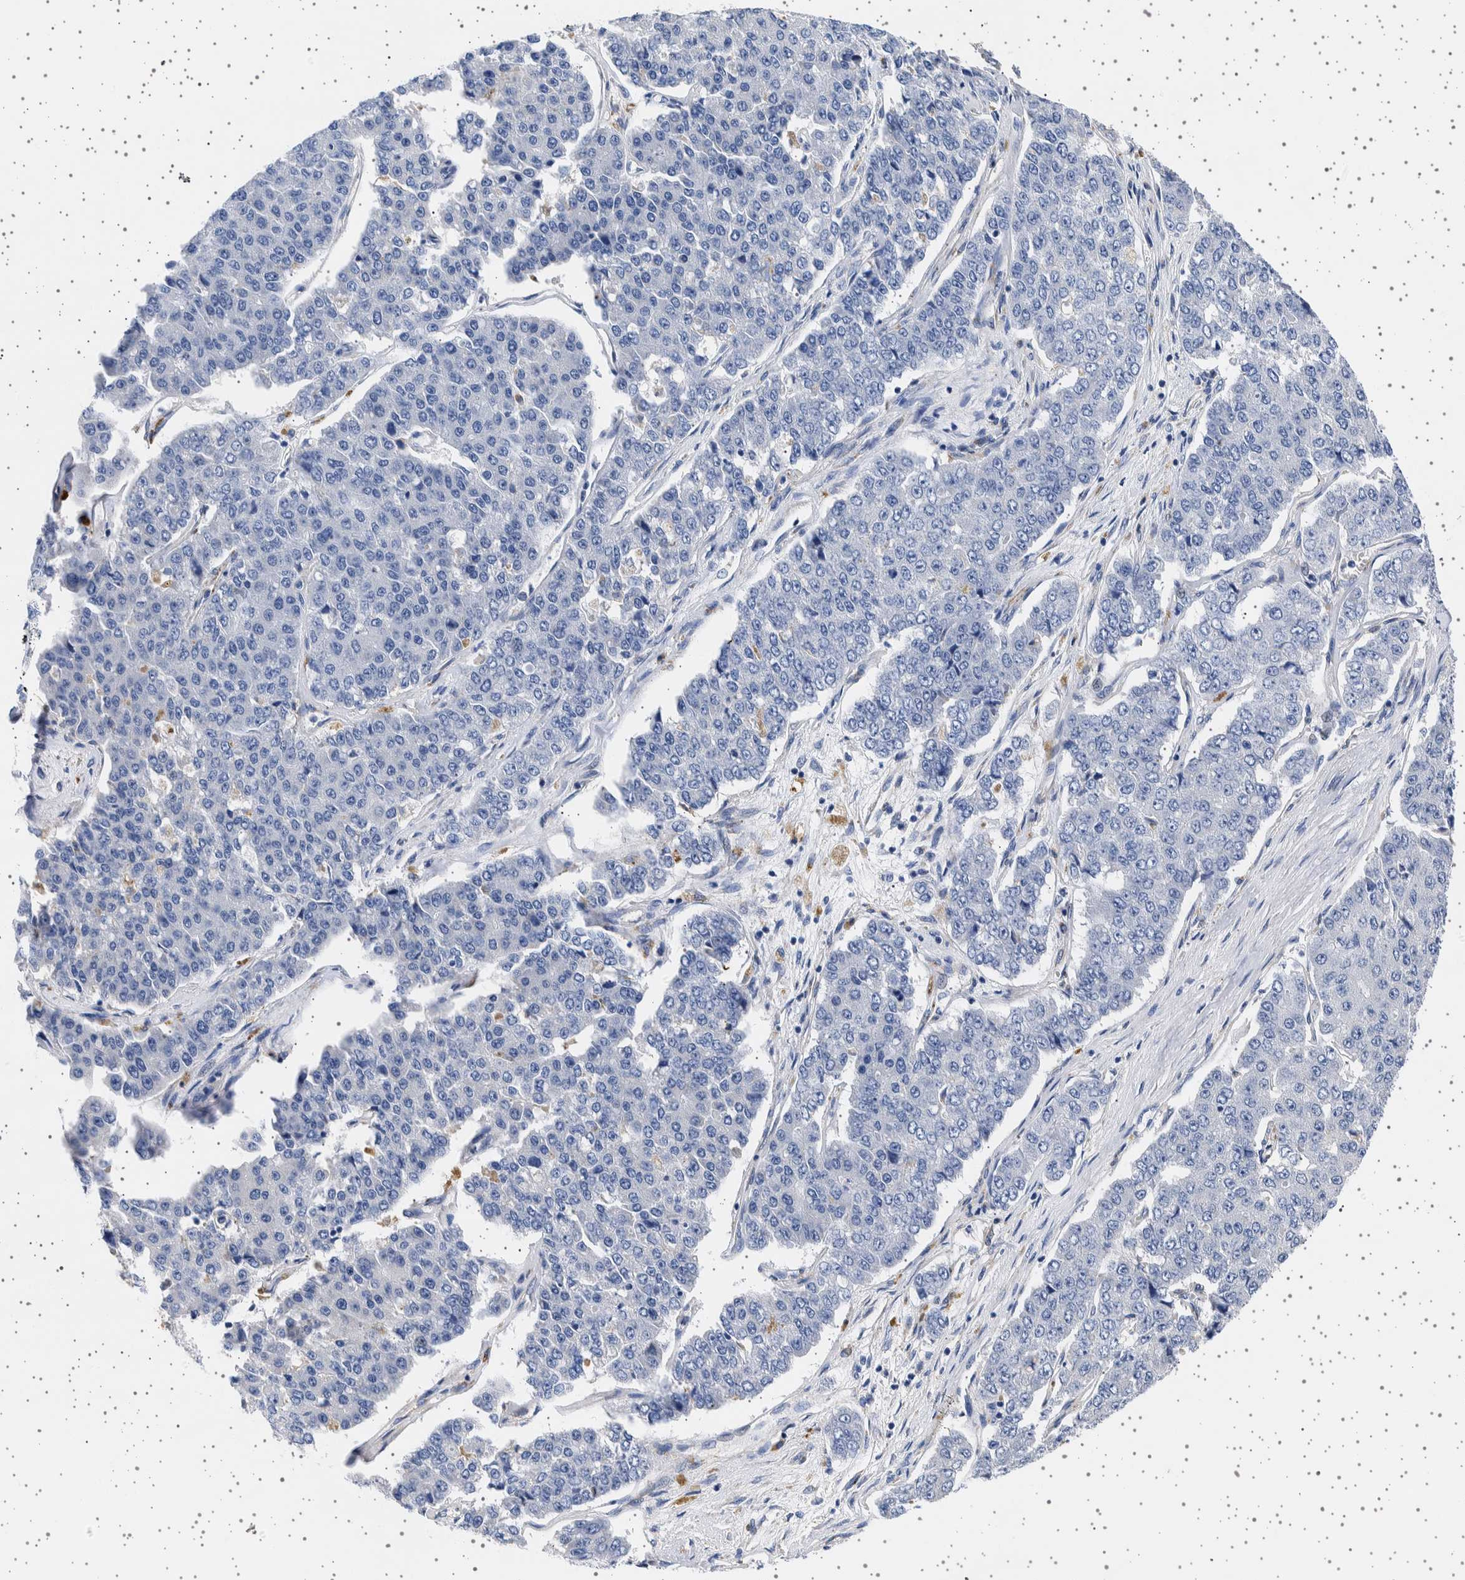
{"staining": {"intensity": "negative", "quantity": "none", "location": "none"}, "tissue": "pancreatic cancer", "cell_type": "Tumor cells", "image_type": "cancer", "snomed": [{"axis": "morphology", "description": "Adenocarcinoma, NOS"}, {"axis": "topography", "description": "Pancreas"}], "caption": "Pancreatic cancer (adenocarcinoma) was stained to show a protein in brown. There is no significant staining in tumor cells.", "gene": "SEPTIN4", "patient": {"sex": "male", "age": 50}}